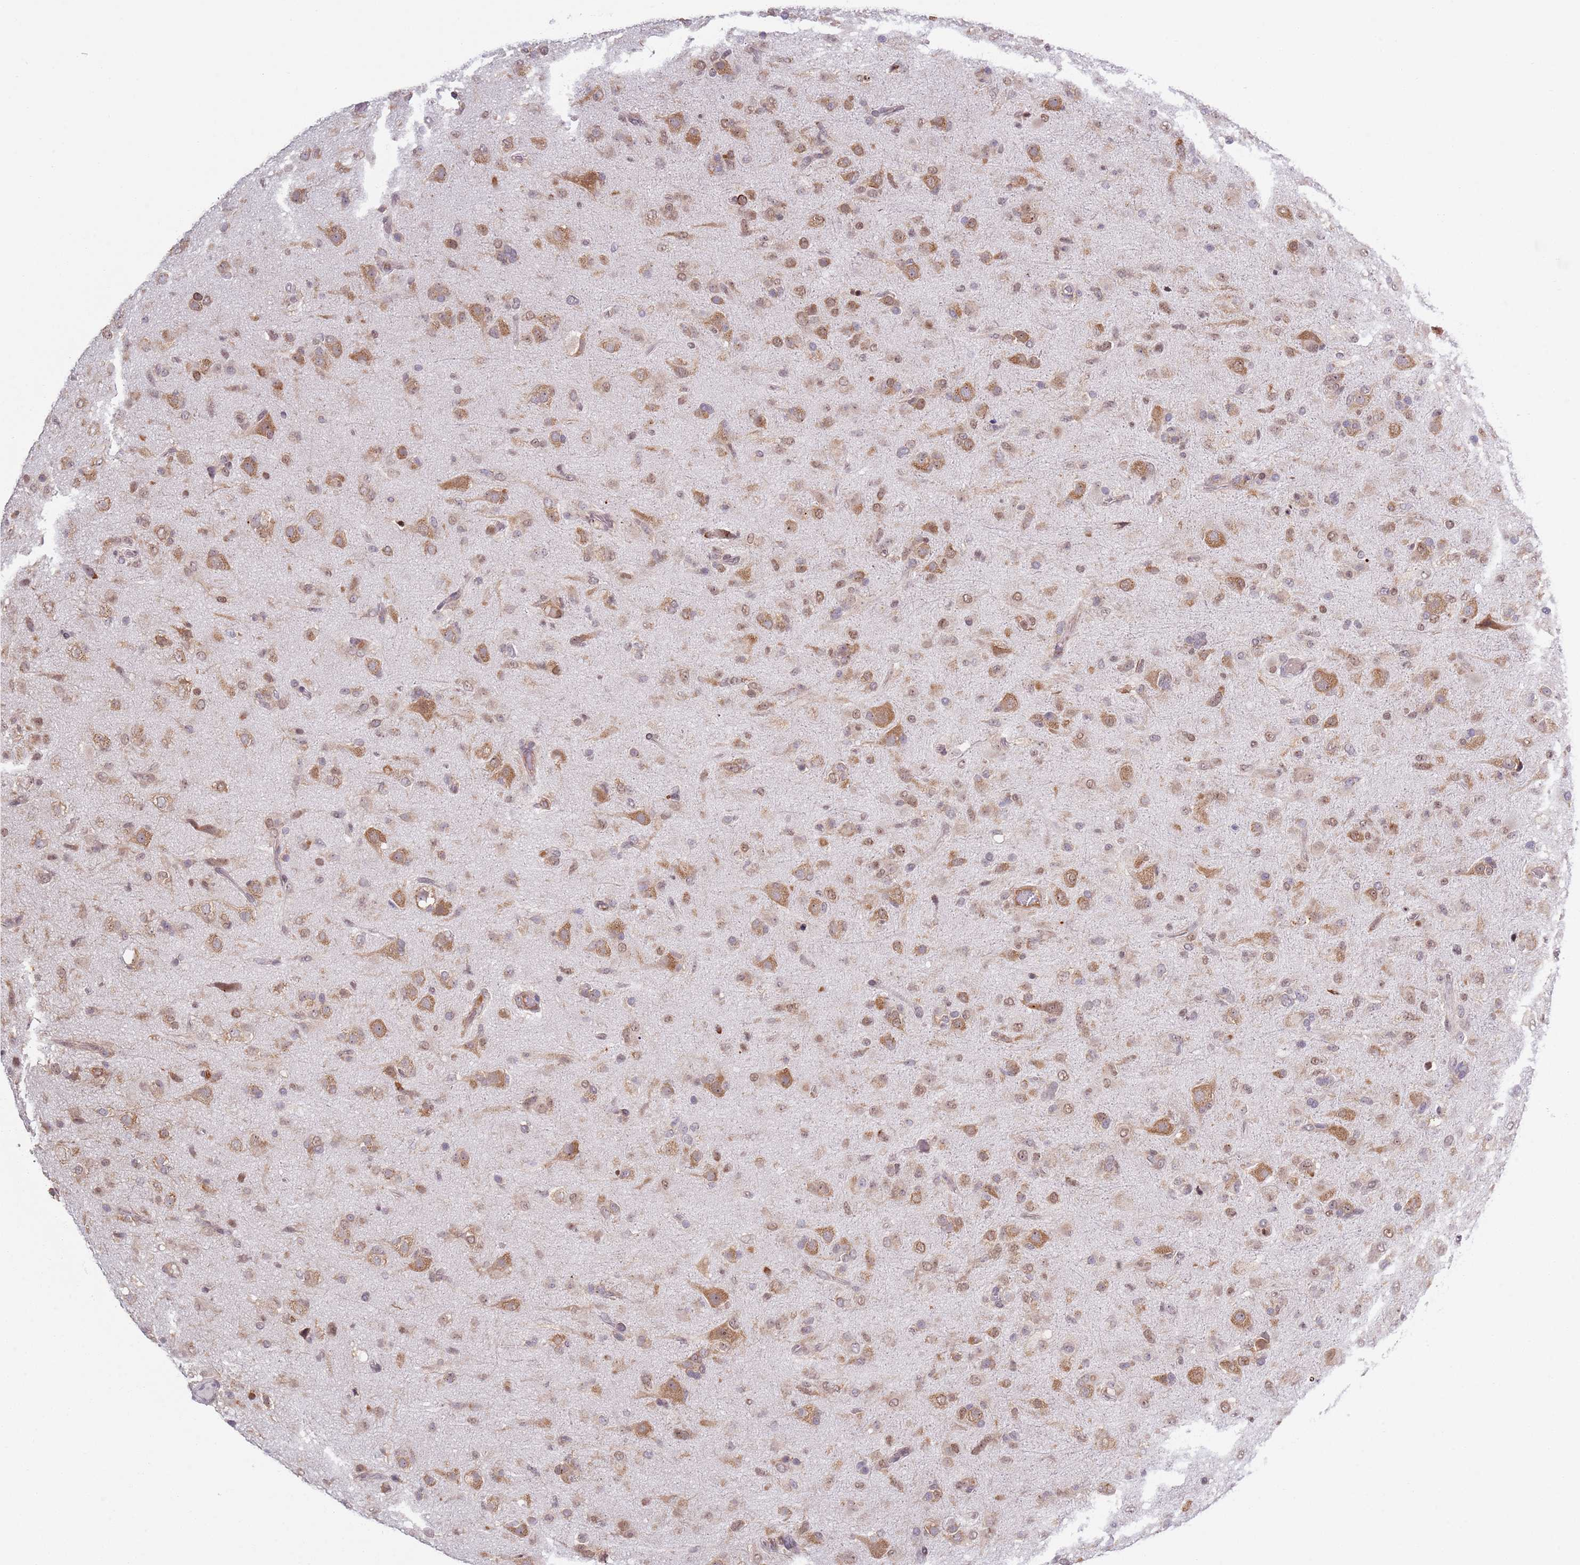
{"staining": {"intensity": "moderate", "quantity": "25%-75%", "location": "cytoplasmic/membranous,nuclear"}, "tissue": "glioma", "cell_type": "Tumor cells", "image_type": "cancer", "snomed": [{"axis": "morphology", "description": "Glioma, malignant, Low grade"}, {"axis": "topography", "description": "Brain"}], "caption": "Brown immunohistochemical staining in human malignant low-grade glioma displays moderate cytoplasmic/membranous and nuclear staining in approximately 25%-75% of tumor cells.", "gene": "SLC25A32", "patient": {"sex": "male", "age": 65}}